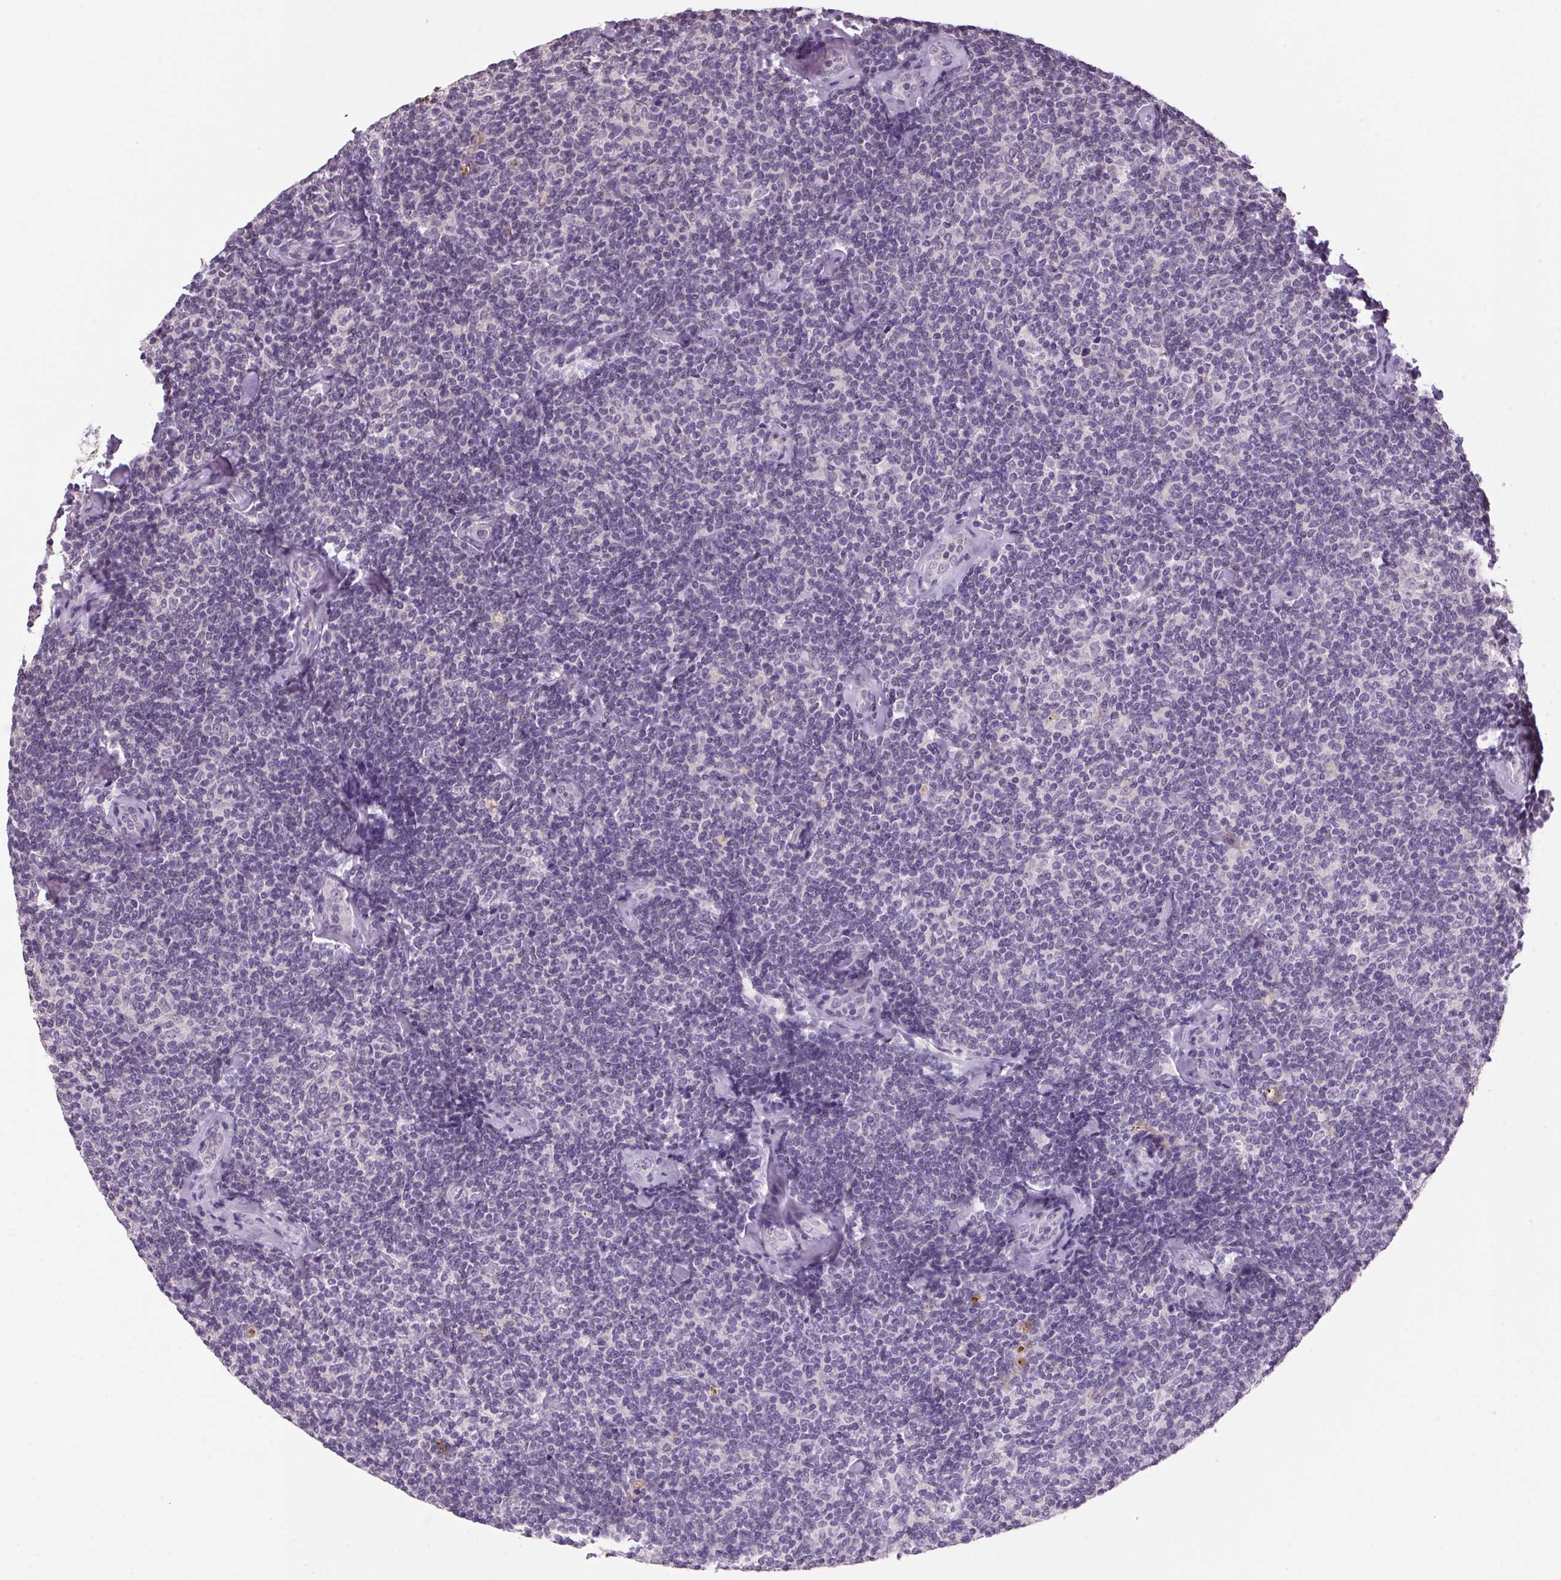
{"staining": {"intensity": "negative", "quantity": "none", "location": "none"}, "tissue": "lymphoma", "cell_type": "Tumor cells", "image_type": "cancer", "snomed": [{"axis": "morphology", "description": "Malignant lymphoma, non-Hodgkin's type, Low grade"}, {"axis": "topography", "description": "Lymph node"}], "caption": "An IHC image of lymphoma is shown. There is no staining in tumor cells of lymphoma.", "gene": "VWA3B", "patient": {"sex": "female", "age": 56}}